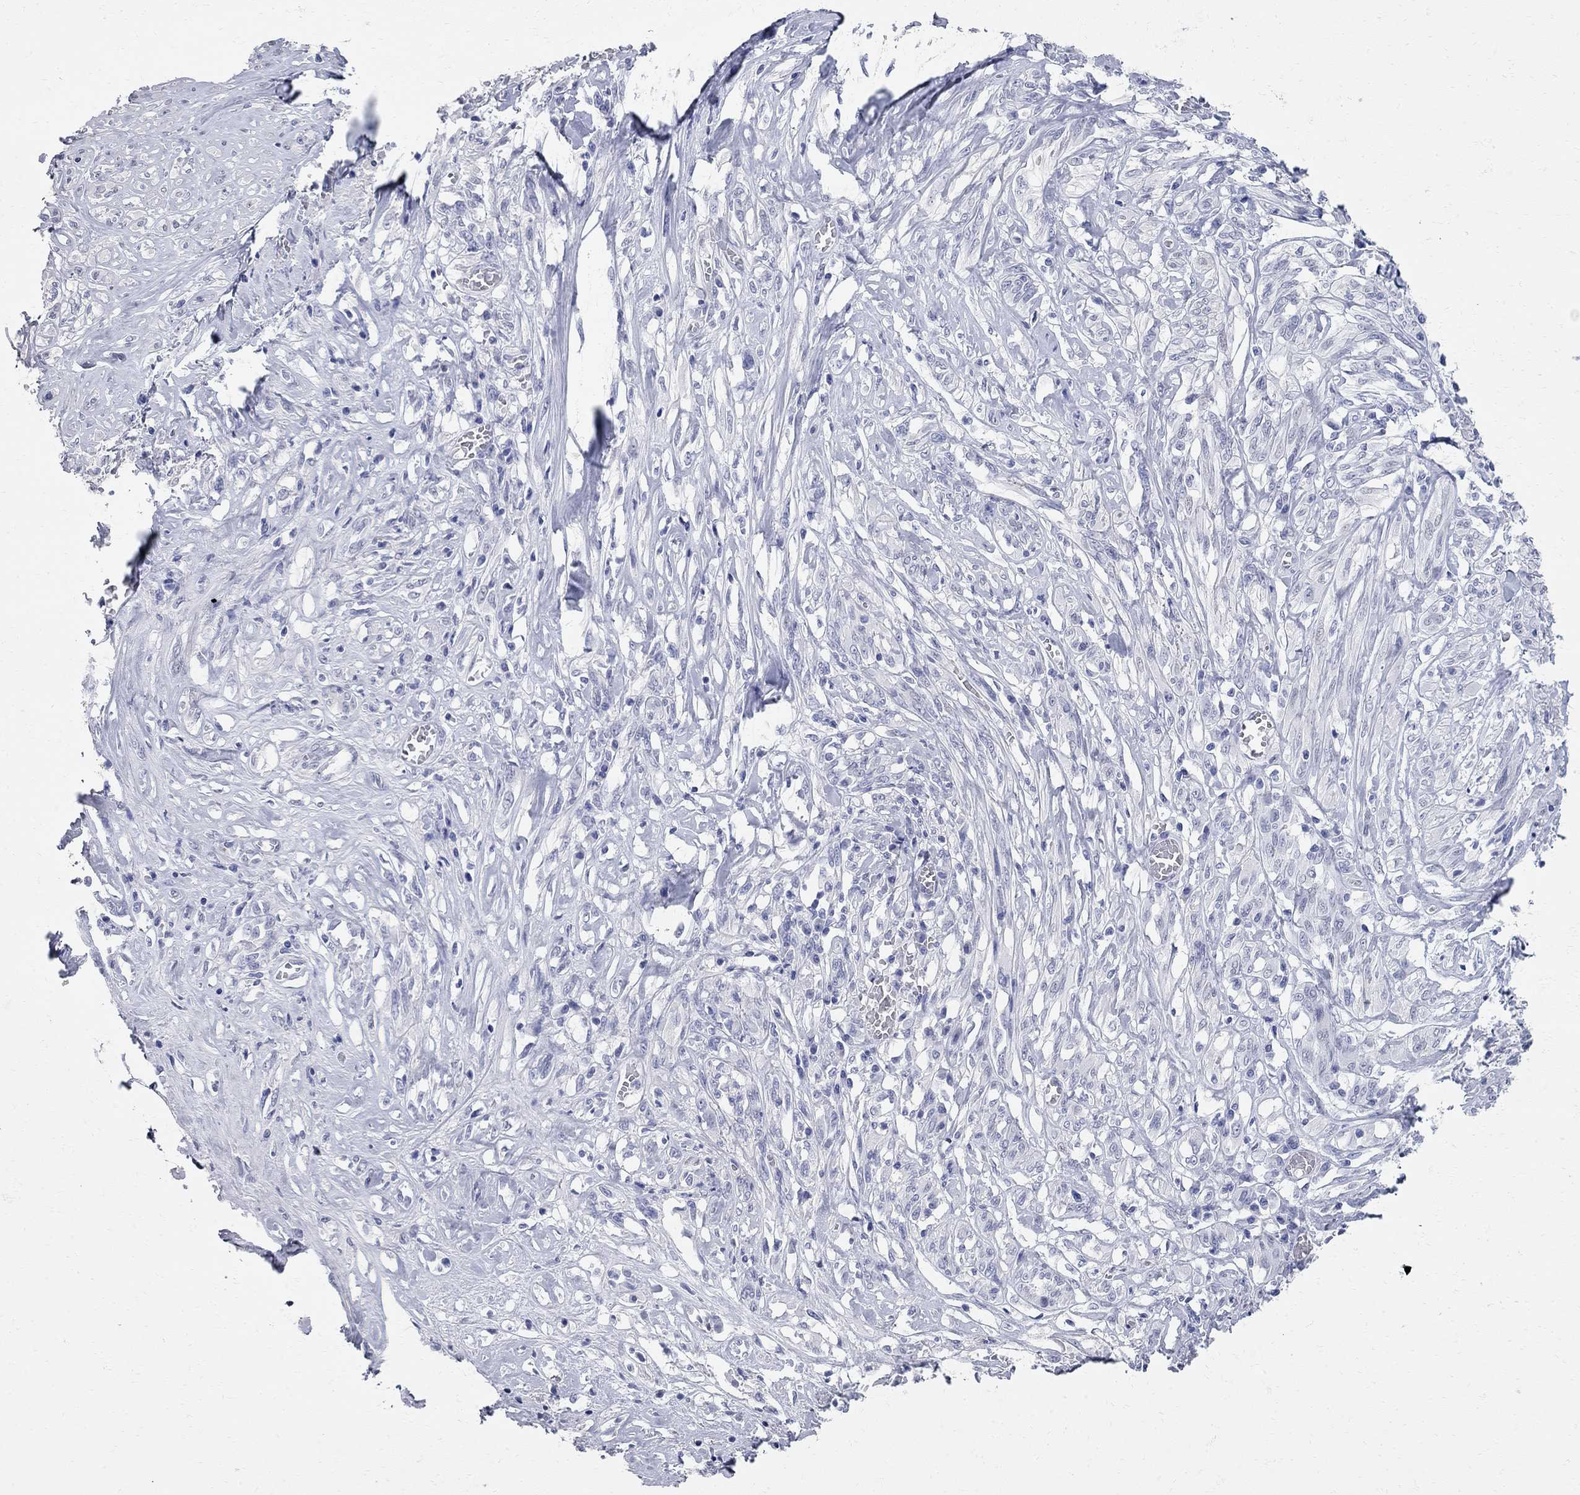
{"staining": {"intensity": "negative", "quantity": "none", "location": "none"}, "tissue": "melanoma", "cell_type": "Tumor cells", "image_type": "cancer", "snomed": [{"axis": "morphology", "description": "Malignant melanoma, NOS"}, {"axis": "topography", "description": "Skin"}], "caption": "Immunohistochemistry (IHC) image of malignant melanoma stained for a protein (brown), which reveals no positivity in tumor cells.", "gene": "BPIFB1", "patient": {"sex": "female", "age": 91}}